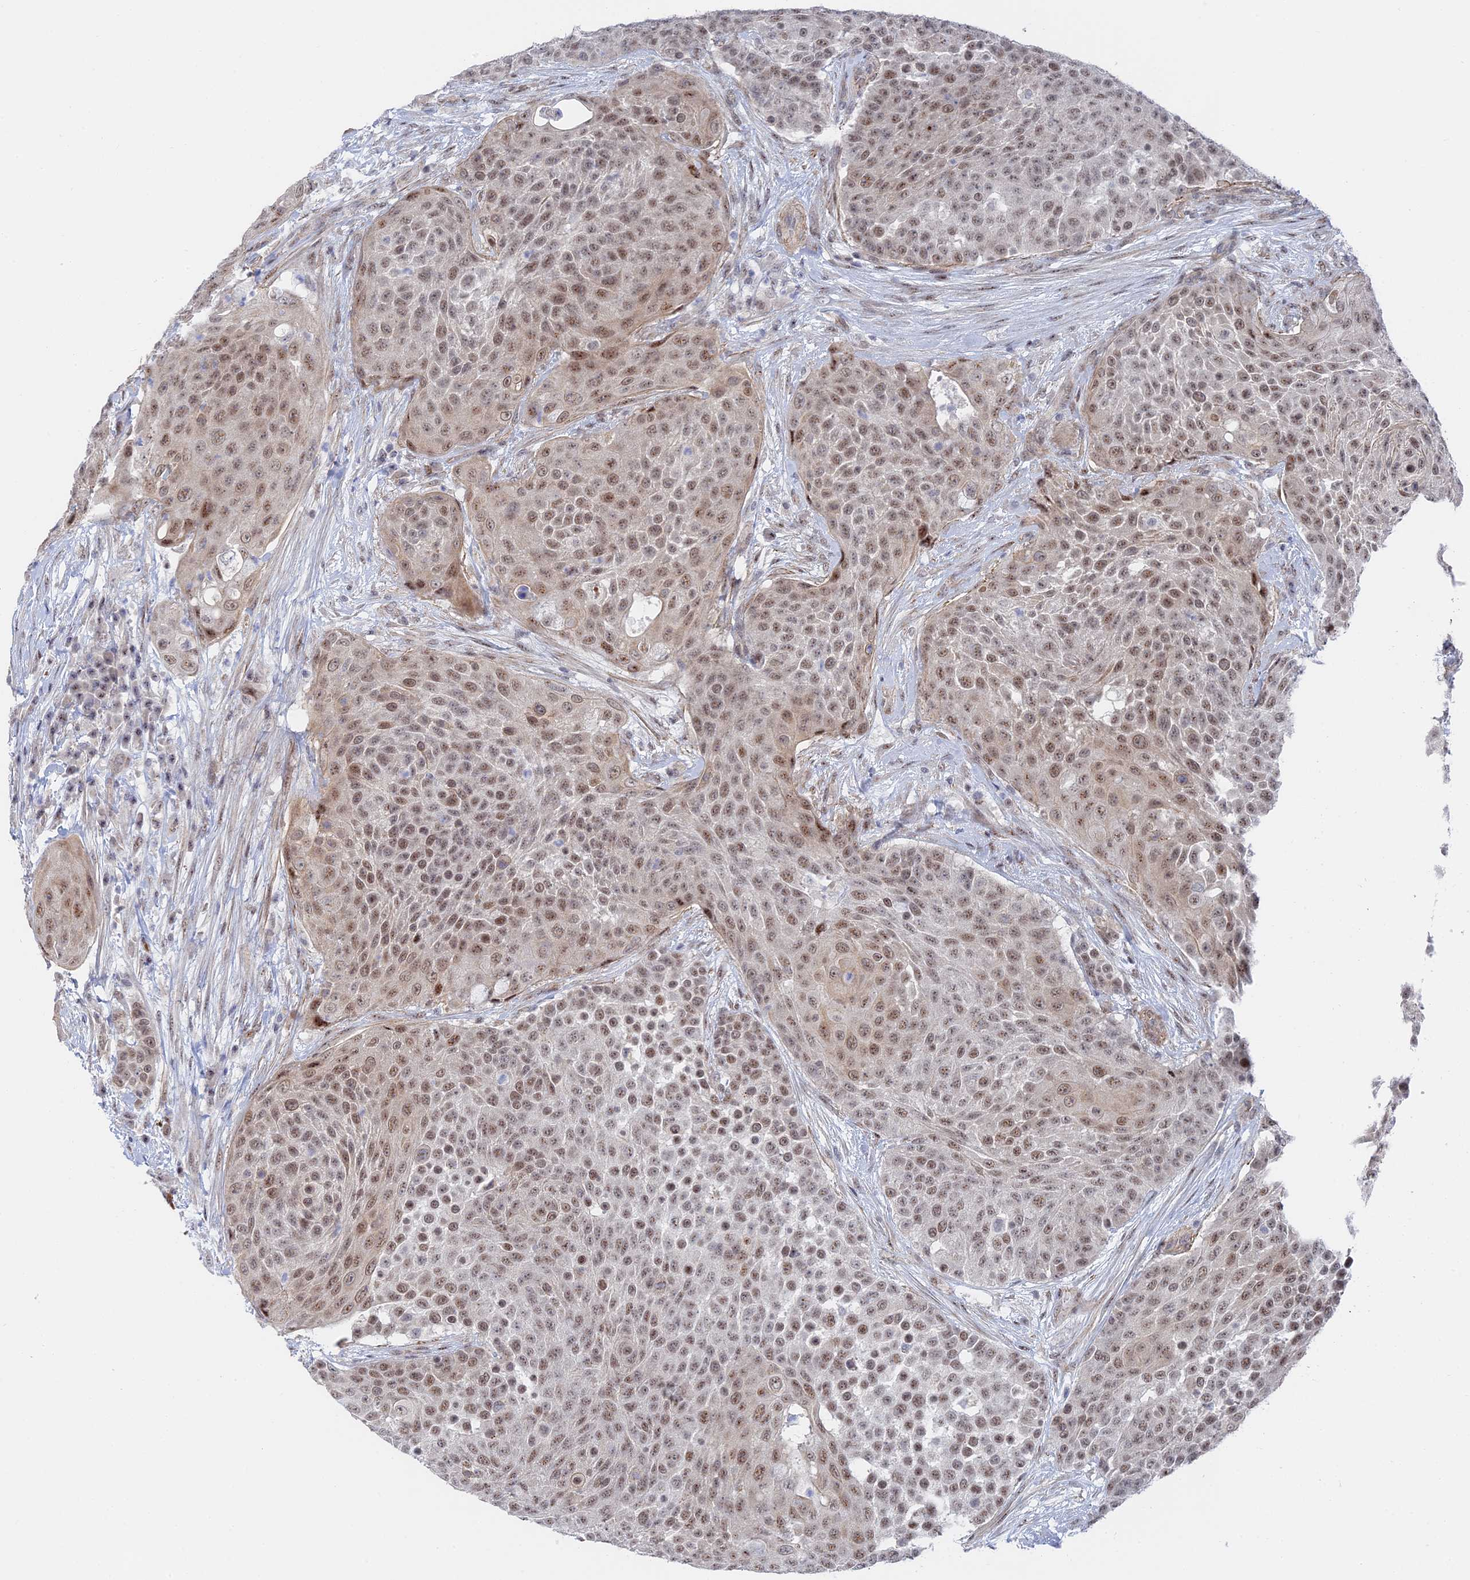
{"staining": {"intensity": "moderate", "quantity": ">75%", "location": "nuclear"}, "tissue": "urothelial cancer", "cell_type": "Tumor cells", "image_type": "cancer", "snomed": [{"axis": "morphology", "description": "Urothelial carcinoma, High grade"}, {"axis": "topography", "description": "Urinary bladder"}], "caption": "Protein analysis of urothelial carcinoma (high-grade) tissue exhibits moderate nuclear expression in about >75% of tumor cells.", "gene": "CFAP92", "patient": {"sex": "female", "age": 63}}